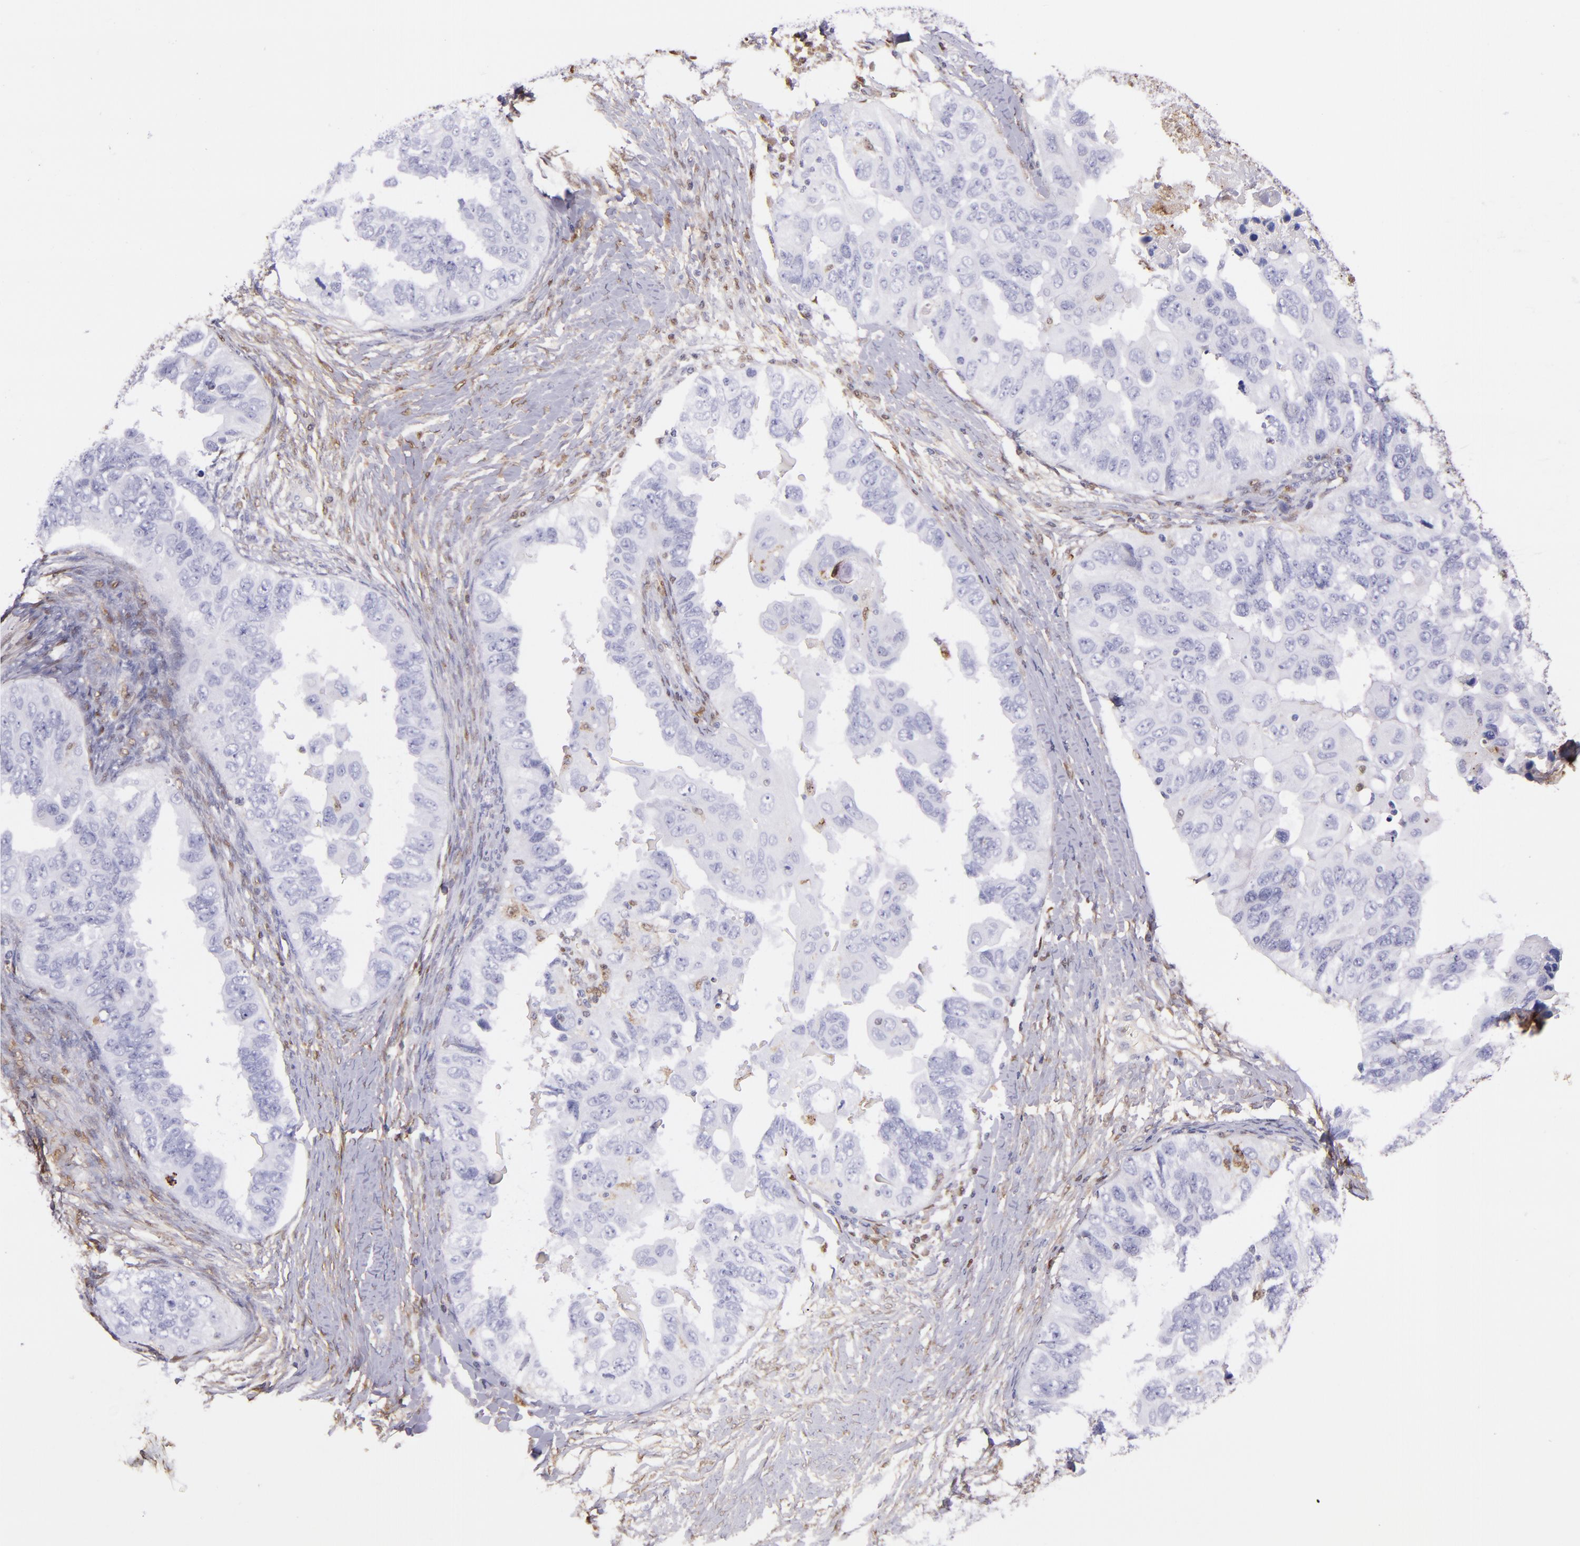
{"staining": {"intensity": "negative", "quantity": "none", "location": "none"}, "tissue": "ovarian cancer", "cell_type": "Tumor cells", "image_type": "cancer", "snomed": [{"axis": "morphology", "description": "Cystadenocarcinoma, serous, NOS"}, {"axis": "topography", "description": "Ovary"}], "caption": "Immunohistochemistry (IHC) photomicrograph of neoplastic tissue: ovarian cancer (serous cystadenocarcinoma) stained with DAB (3,3'-diaminobenzidine) exhibits no significant protein expression in tumor cells.", "gene": "LGALS1", "patient": {"sex": "female", "age": 82}}